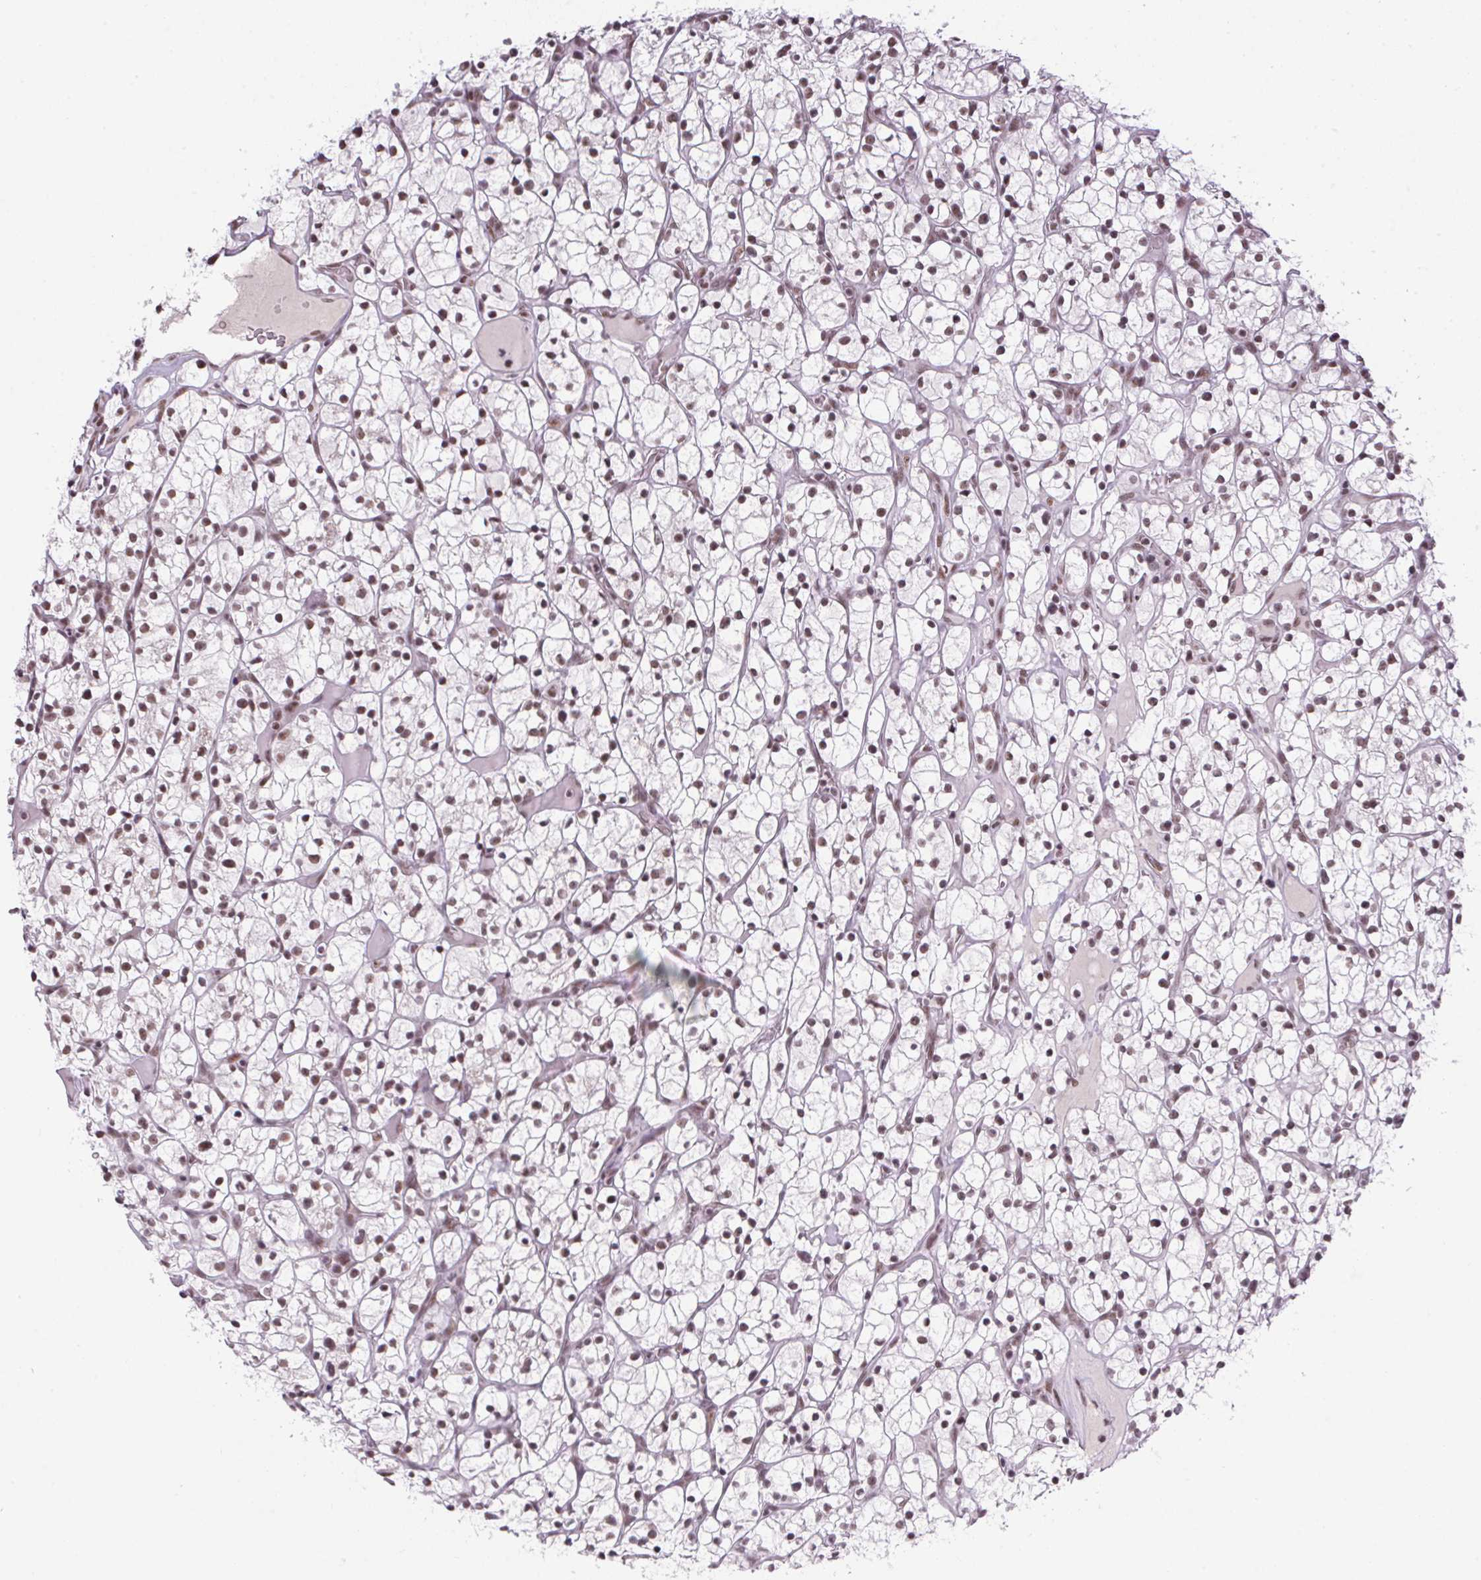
{"staining": {"intensity": "moderate", "quantity": ">75%", "location": "nuclear"}, "tissue": "renal cancer", "cell_type": "Tumor cells", "image_type": "cancer", "snomed": [{"axis": "morphology", "description": "Adenocarcinoma, NOS"}, {"axis": "topography", "description": "Kidney"}], "caption": "Immunohistochemistry (IHC) of renal adenocarcinoma demonstrates medium levels of moderate nuclear staining in approximately >75% of tumor cells. (Brightfield microscopy of DAB IHC at high magnification).", "gene": "SRSF7", "patient": {"sex": "female", "age": 64}}